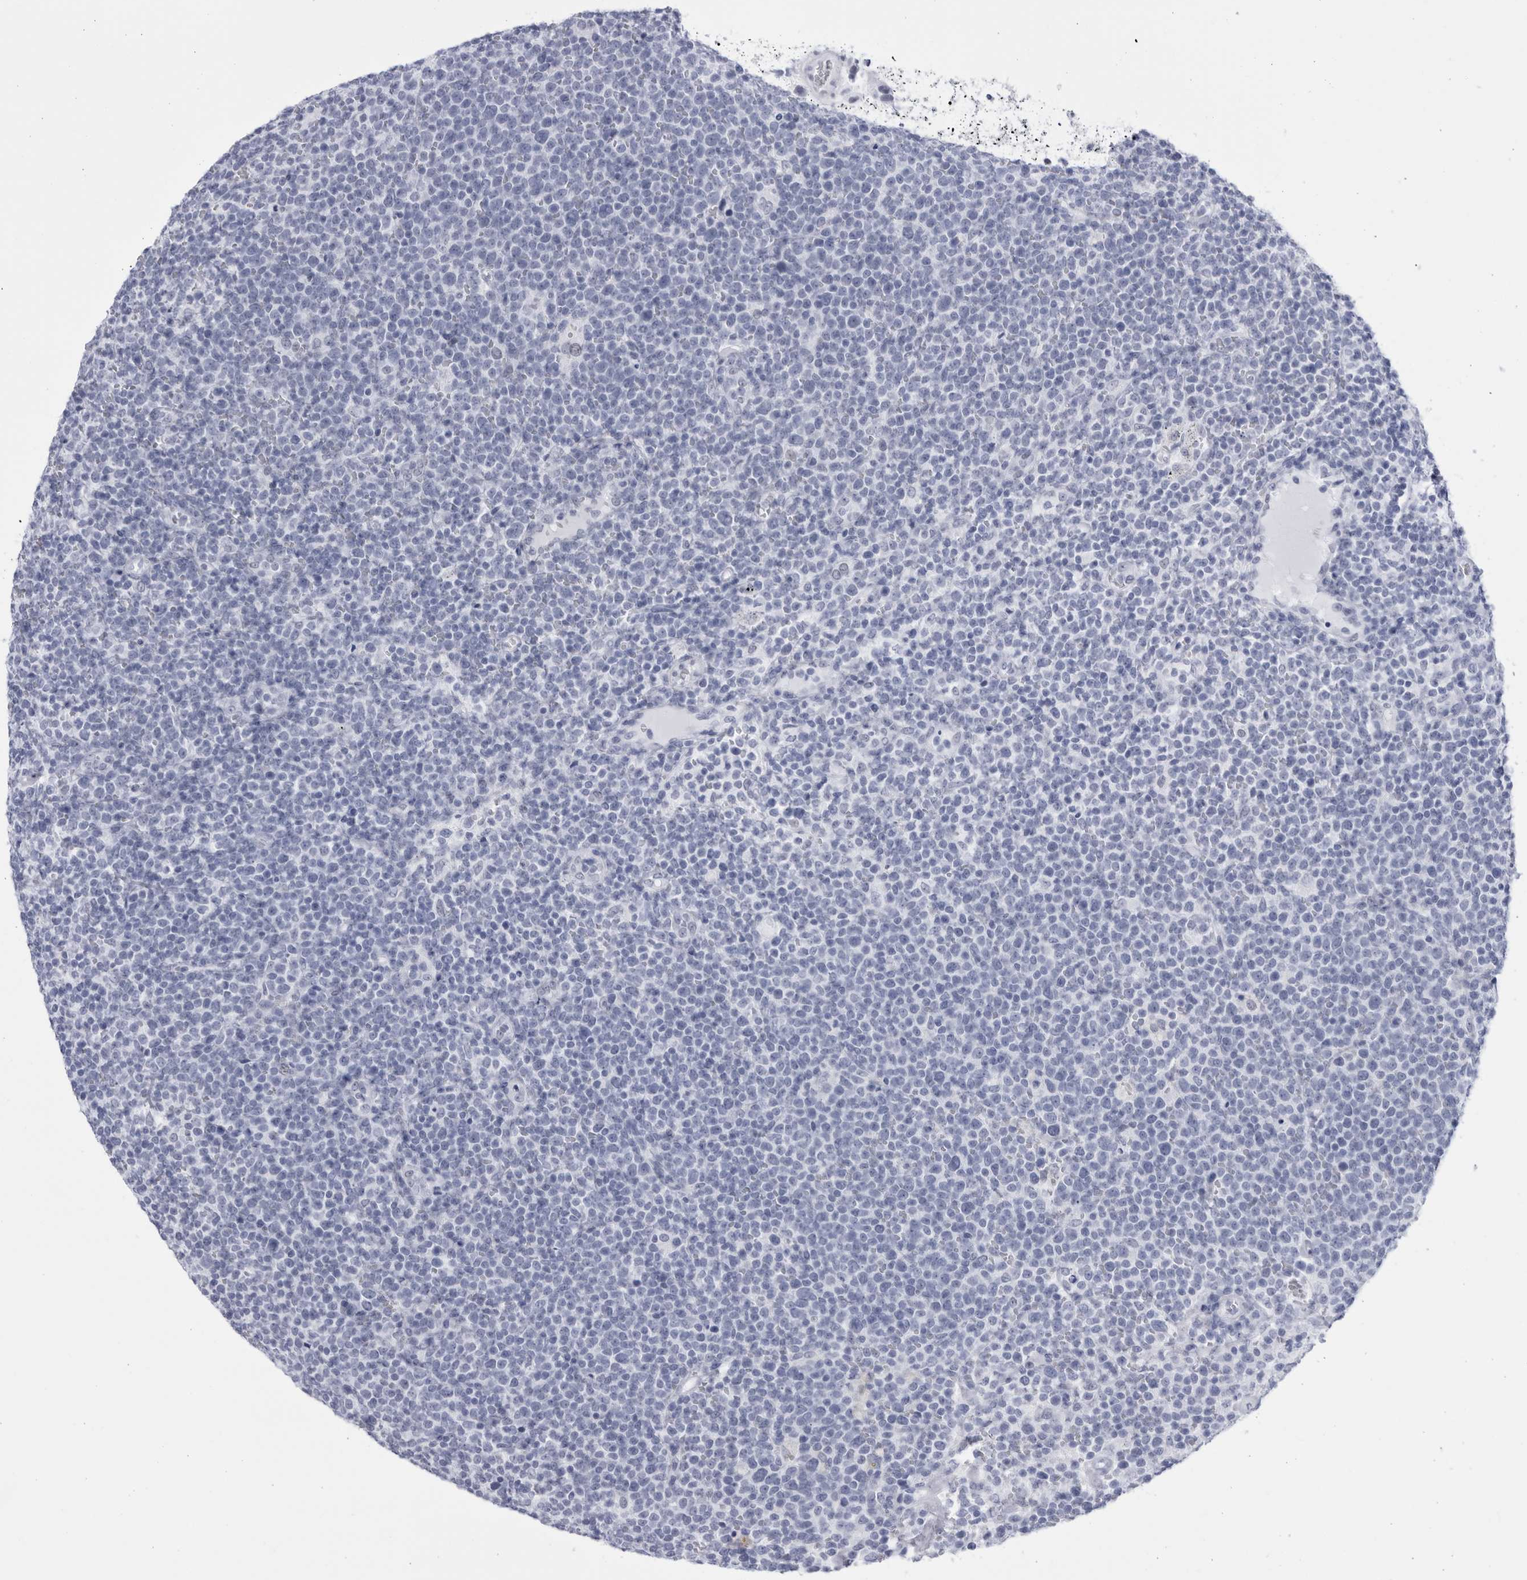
{"staining": {"intensity": "negative", "quantity": "none", "location": "none"}, "tissue": "lymphoma", "cell_type": "Tumor cells", "image_type": "cancer", "snomed": [{"axis": "morphology", "description": "Malignant lymphoma, non-Hodgkin's type, High grade"}, {"axis": "topography", "description": "Lymph node"}], "caption": "This image is of lymphoma stained with immunohistochemistry (IHC) to label a protein in brown with the nuclei are counter-stained blue. There is no expression in tumor cells.", "gene": "CCDC181", "patient": {"sex": "male", "age": 61}}